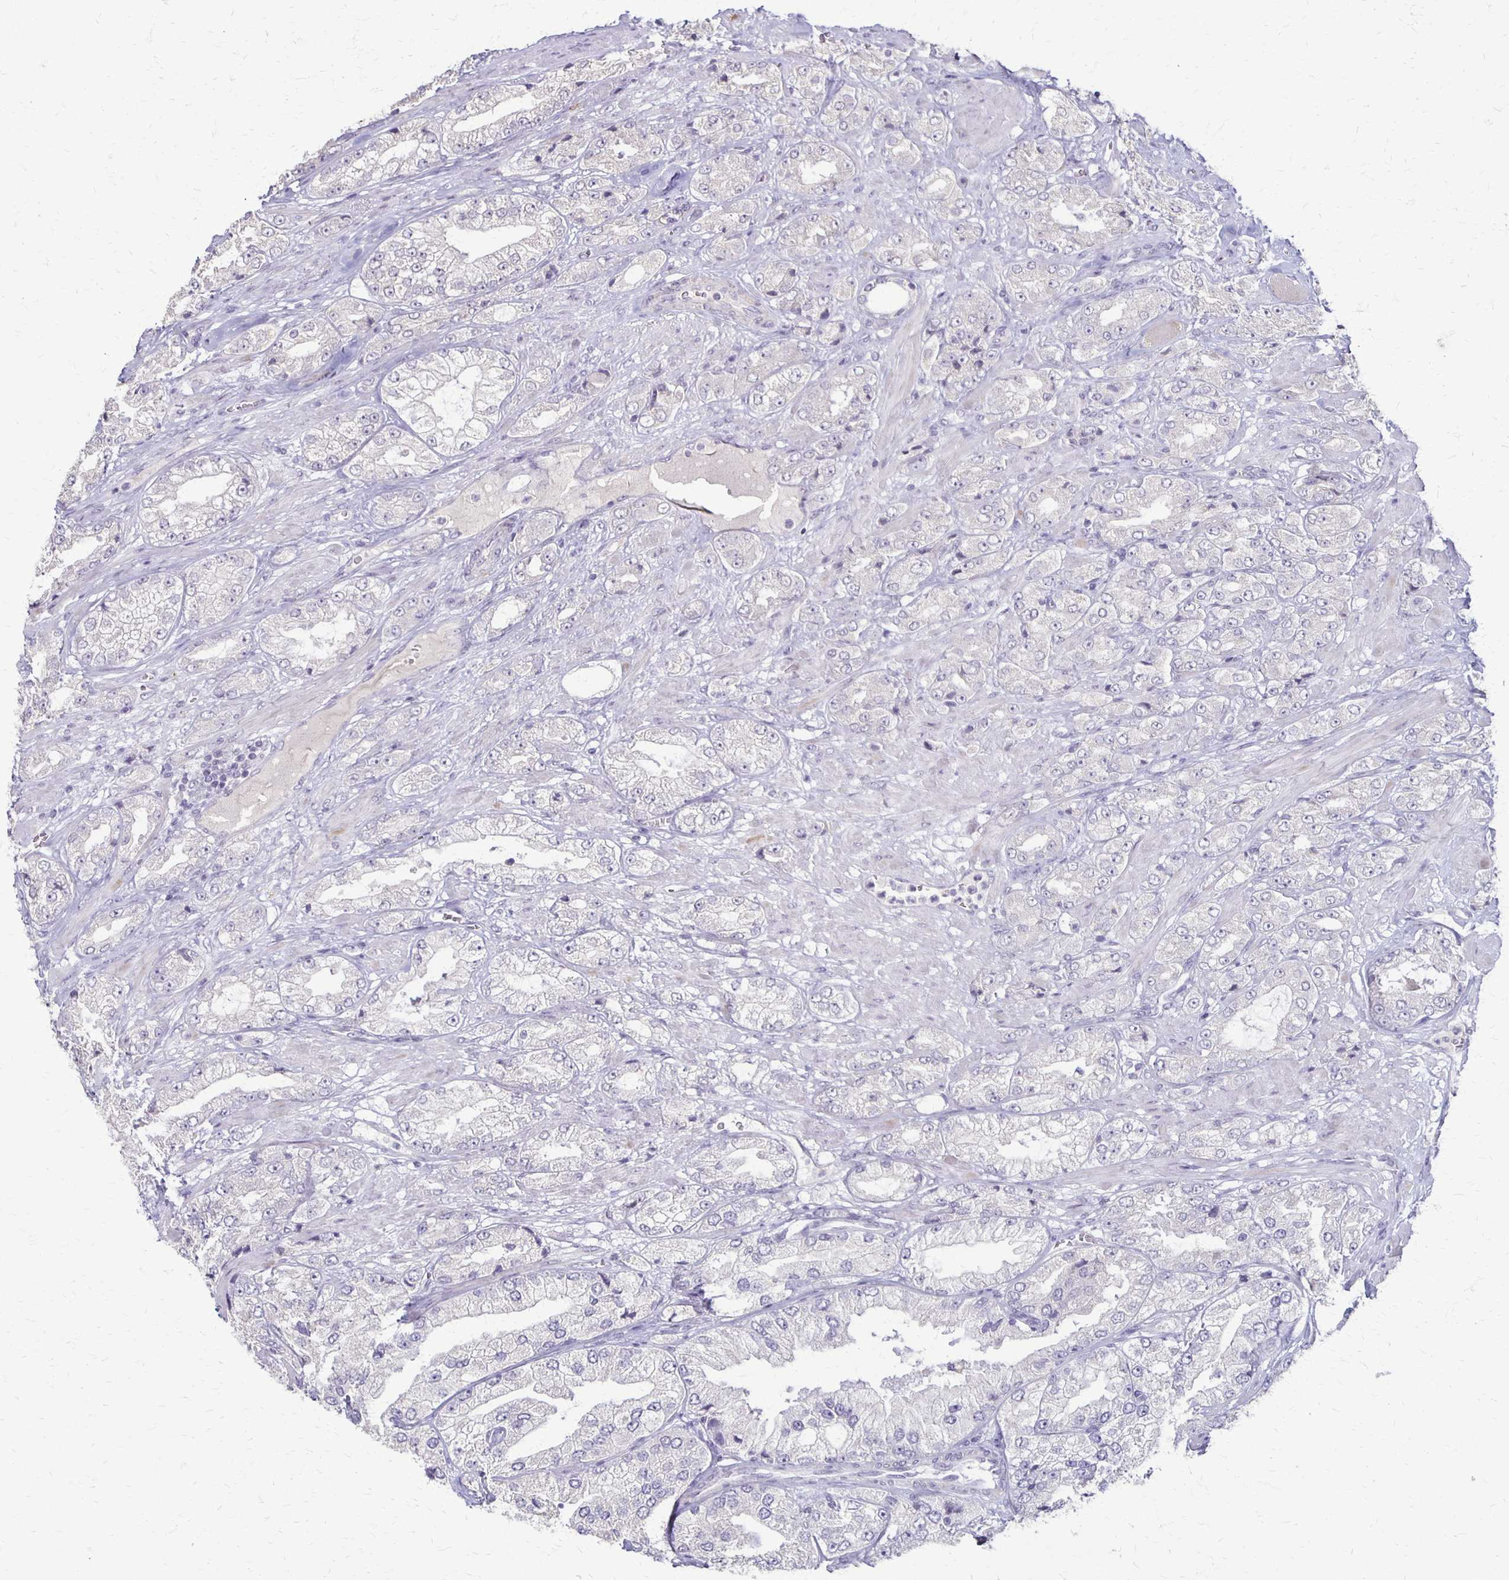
{"staining": {"intensity": "negative", "quantity": "none", "location": "none"}, "tissue": "prostate cancer", "cell_type": "Tumor cells", "image_type": "cancer", "snomed": [{"axis": "morphology", "description": "Adenocarcinoma, High grade"}, {"axis": "topography", "description": "Prostate"}], "caption": "This photomicrograph is of adenocarcinoma (high-grade) (prostate) stained with immunohistochemistry to label a protein in brown with the nuclei are counter-stained blue. There is no positivity in tumor cells.", "gene": "SLC35E2B", "patient": {"sex": "male", "age": 68}}